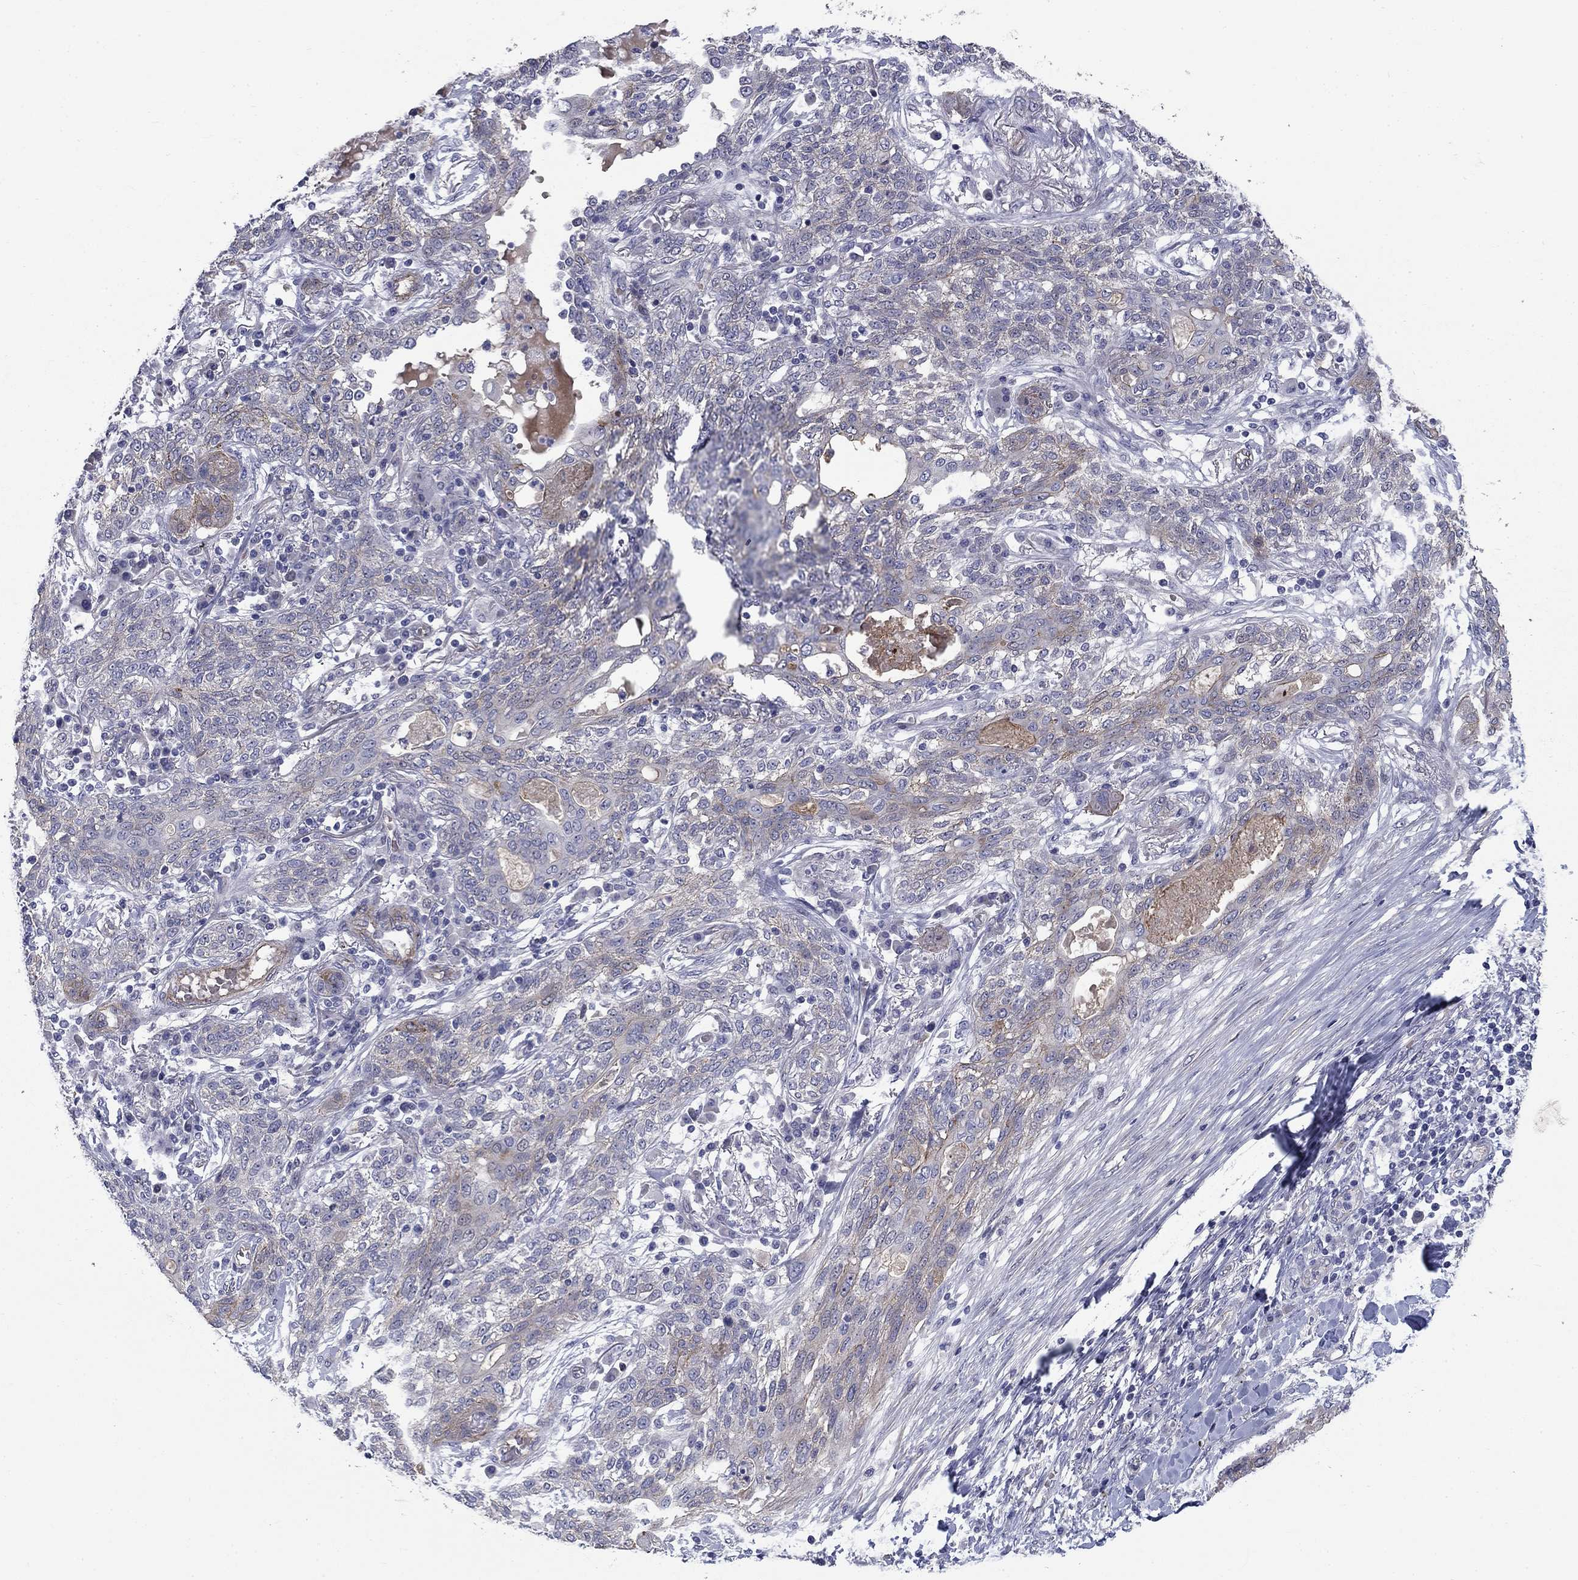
{"staining": {"intensity": "moderate", "quantity": "<25%", "location": "cytoplasmic/membranous"}, "tissue": "lung cancer", "cell_type": "Tumor cells", "image_type": "cancer", "snomed": [{"axis": "morphology", "description": "Squamous cell carcinoma, NOS"}, {"axis": "topography", "description": "Lung"}], "caption": "Lung cancer tissue shows moderate cytoplasmic/membranous staining in approximately <25% of tumor cells The staining is performed using DAB (3,3'-diaminobenzidine) brown chromogen to label protein expression. The nuclei are counter-stained blue using hematoxylin.", "gene": "SLC1A1", "patient": {"sex": "female", "age": 70}}